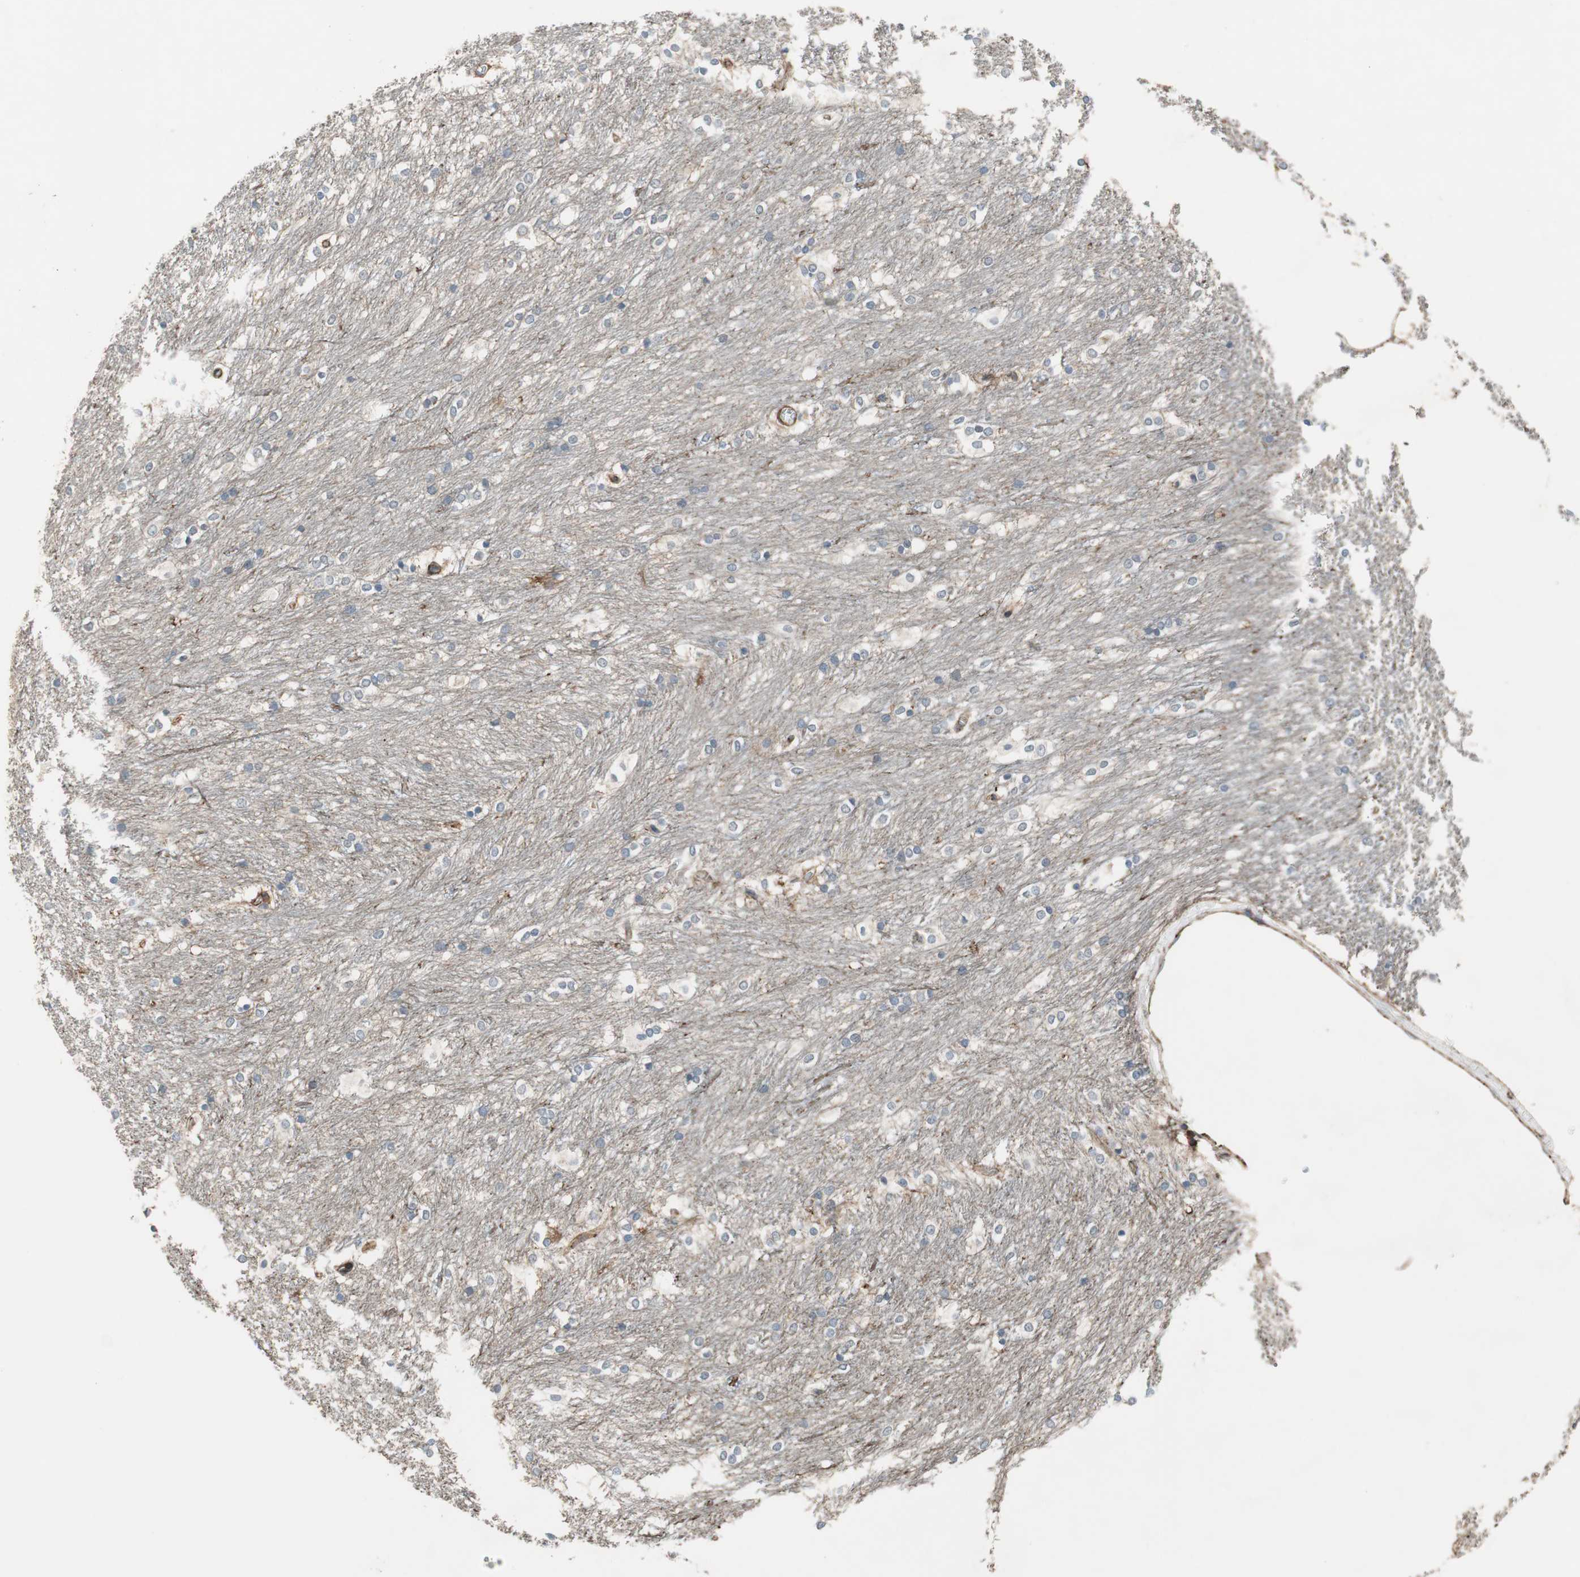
{"staining": {"intensity": "negative", "quantity": "none", "location": "none"}, "tissue": "caudate", "cell_type": "Glial cells", "image_type": "normal", "snomed": [{"axis": "morphology", "description": "Normal tissue, NOS"}, {"axis": "topography", "description": "Lateral ventricle wall"}], "caption": "Immunohistochemistry (IHC) histopathology image of unremarkable human caudate stained for a protein (brown), which demonstrates no expression in glial cells. Nuclei are stained in blue.", "gene": "GRHL1", "patient": {"sex": "female", "age": 19}}